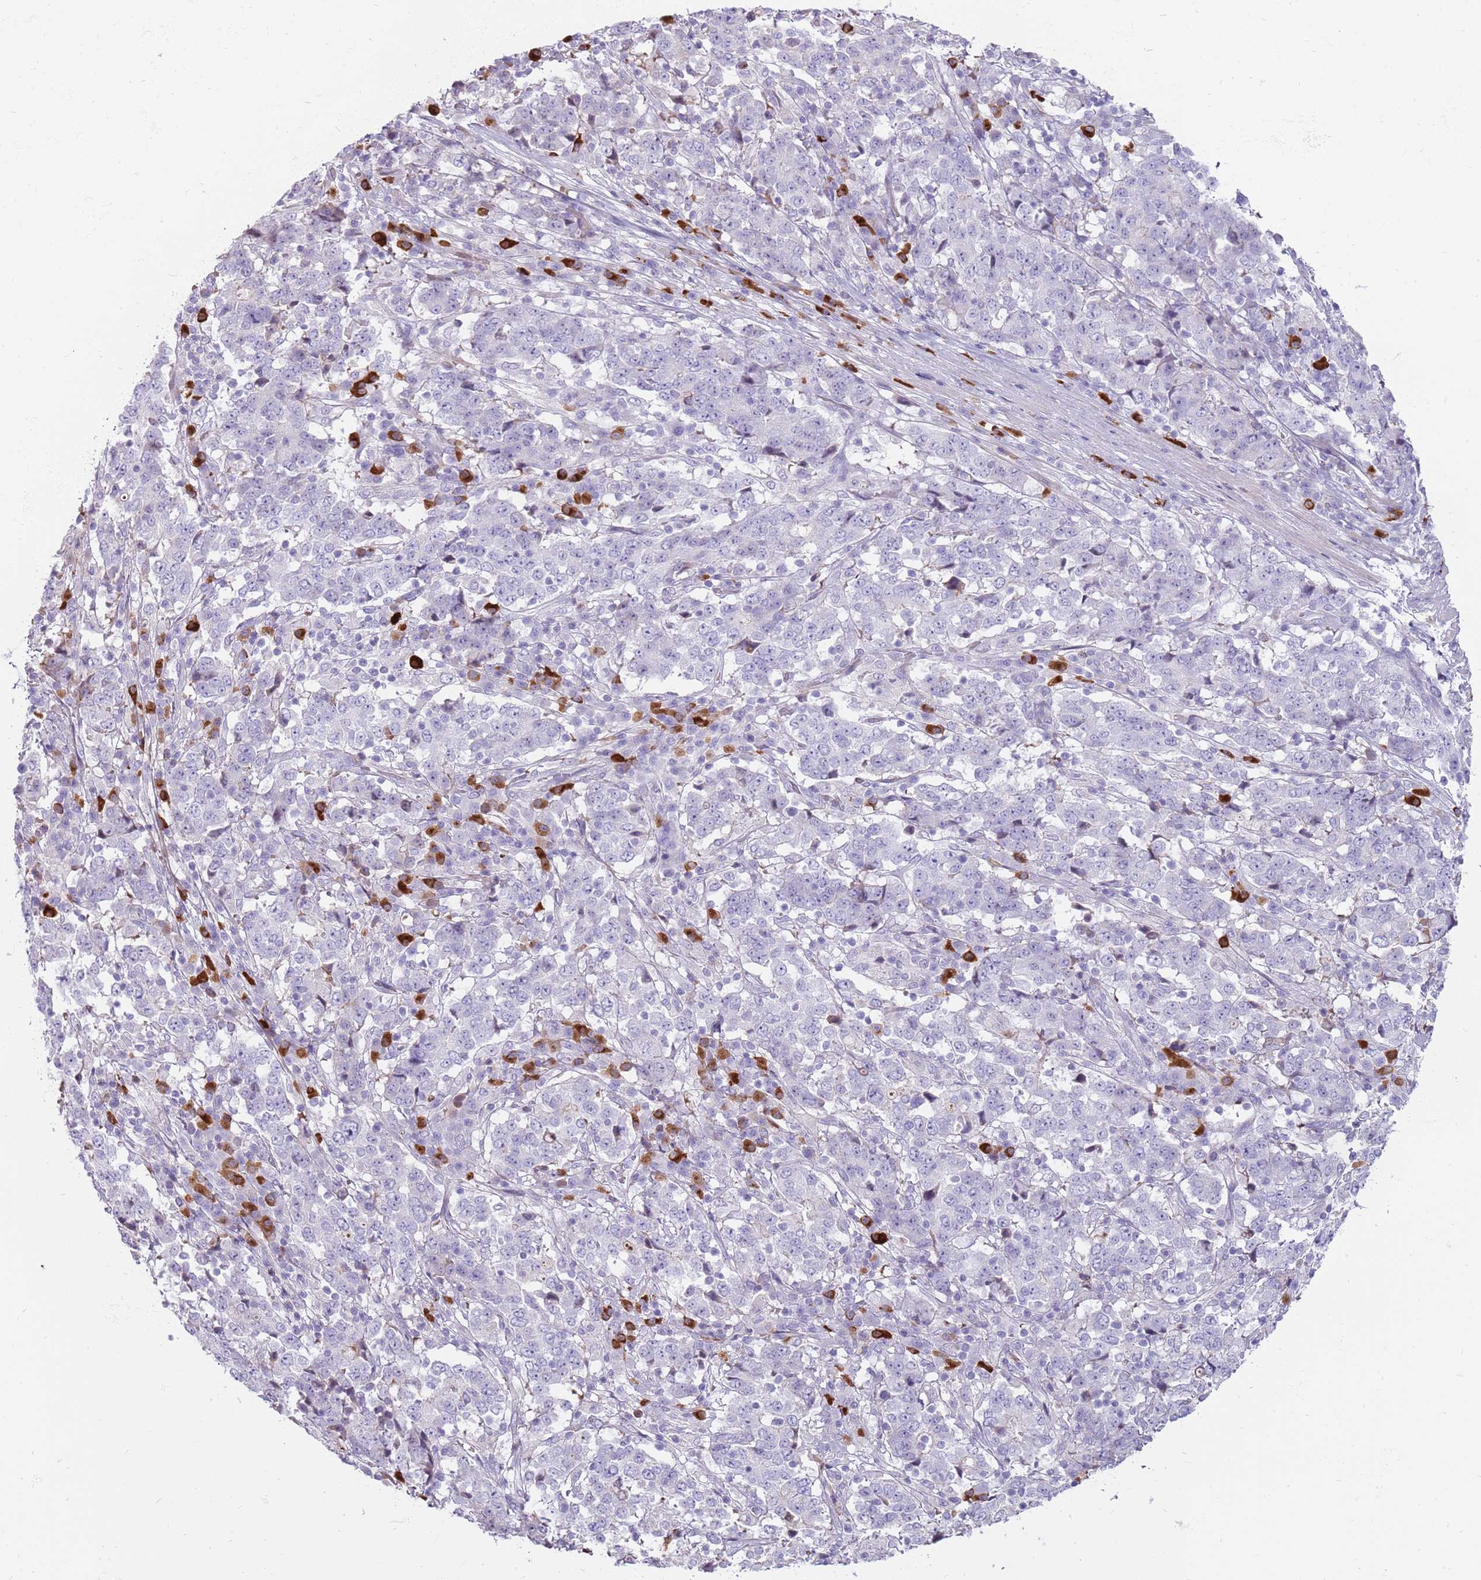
{"staining": {"intensity": "negative", "quantity": "none", "location": "none"}, "tissue": "stomach cancer", "cell_type": "Tumor cells", "image_type": "cancer", "snomed": [{"axis": "morphology", "description": "Adenocarcinoma, NOS"}, {"axis": "topography", "description": "Stomach"}], "caption": "Immunohistochemistry (IHC) histopathology image of neoplastic tissue: stomach cancer stained with DAB displays no significant protein positivity in tumor cells.", "gene": "MCUB", "patient": {"sex": "male", "age": 59}}